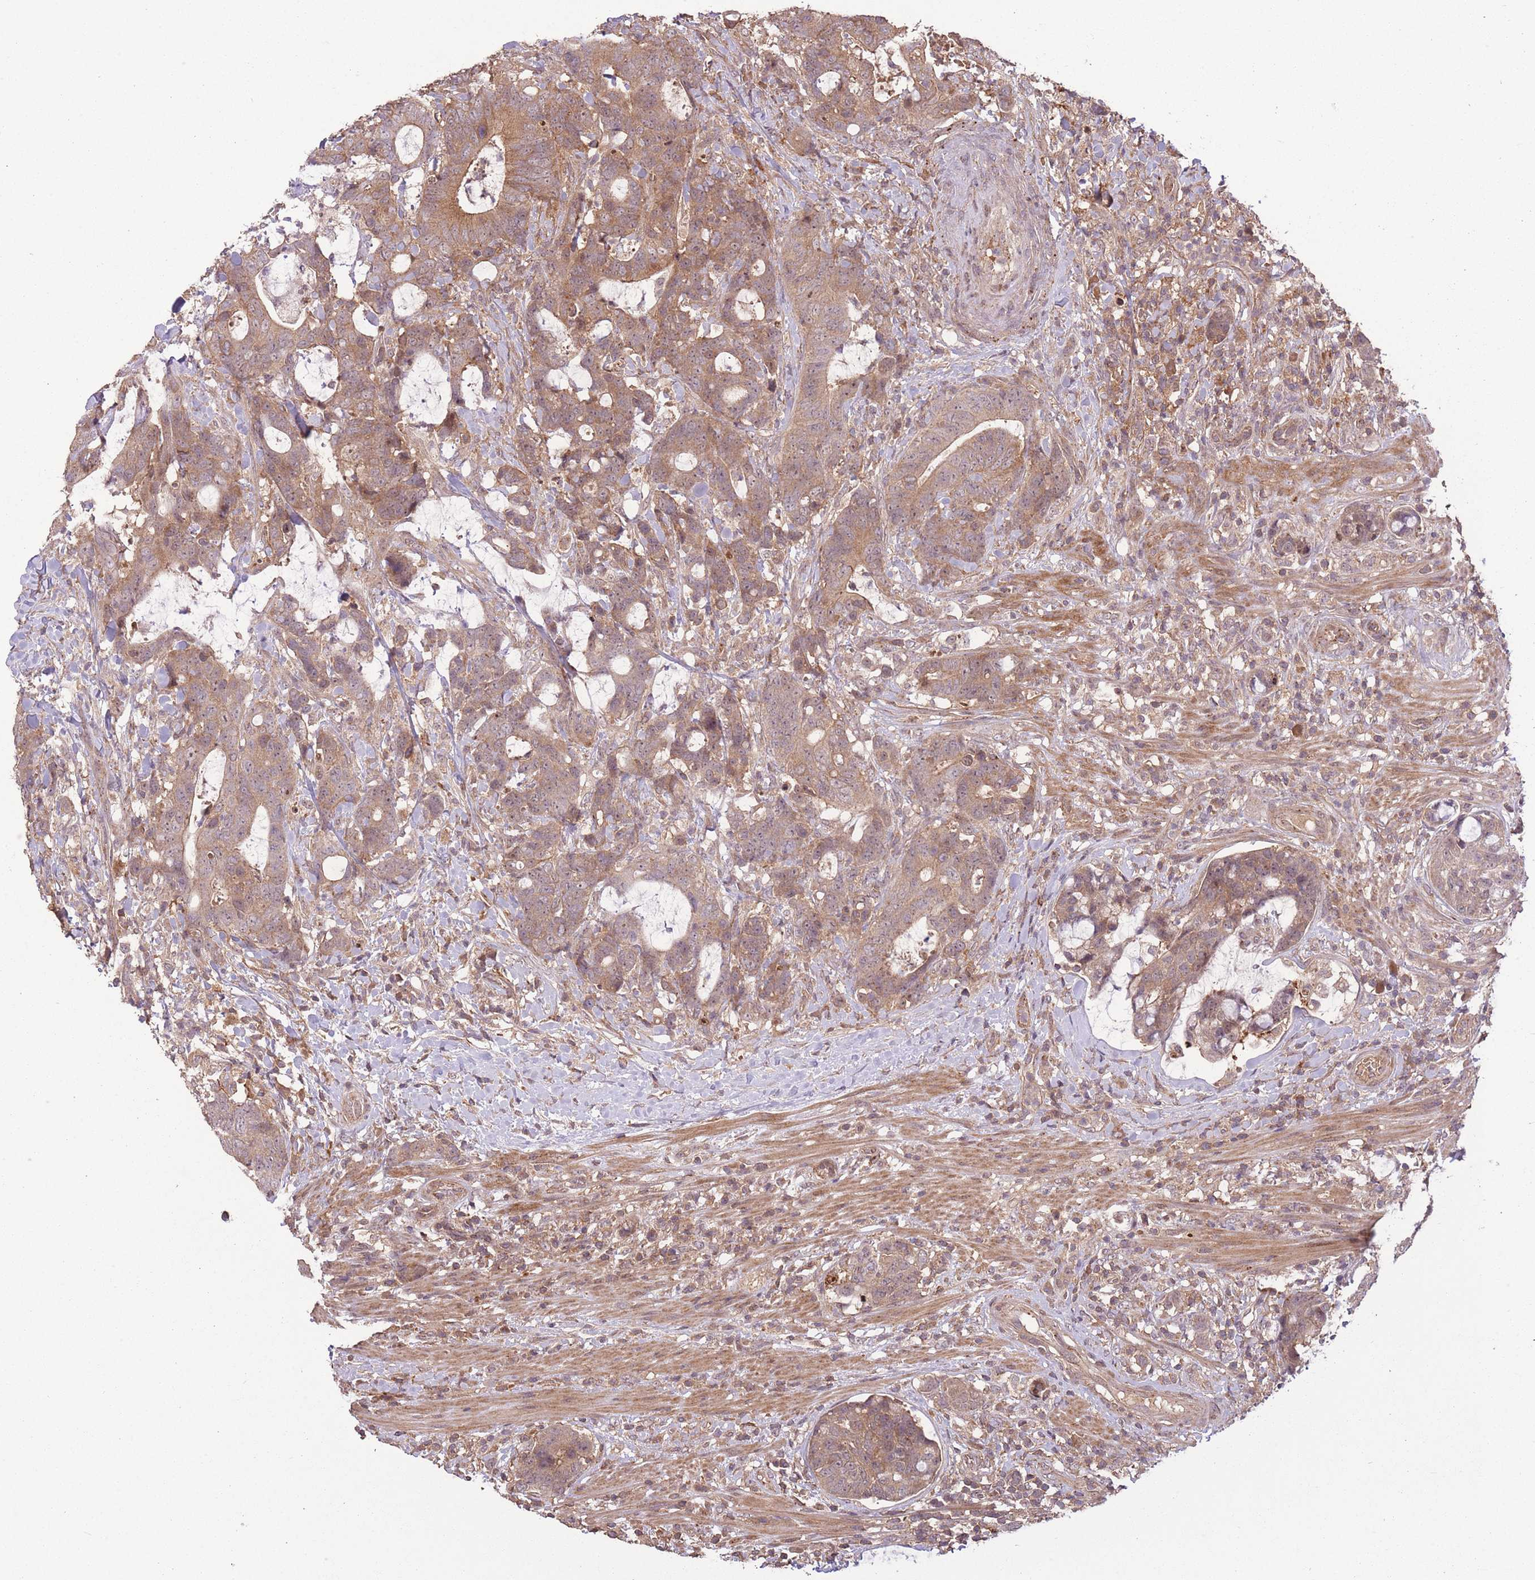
{"staining": {"intensity": "moderate", "quantity": ">75%", "location": "cytoplasmic/membranous"}, "tissue": "colorectal cancer", "cell_type": "Tumor cells", "image_type": "cancer", "snomed": [{"axis": "morphology", "description": "Adenocarcinoma, NOS"}, {"axis": "topography", "description": "Colon"}], "caption": "DAB (3,3'-diaminobenzidine) immunohistochemical staining of human colorectal cancer (adenocarcinoma) demonstrates moderate cytoplasmic/membranous protein positivity in approximately >75% of tumor cells.", "gene": "POLR3F", "patient": {"sex": "female", "age": 82}}